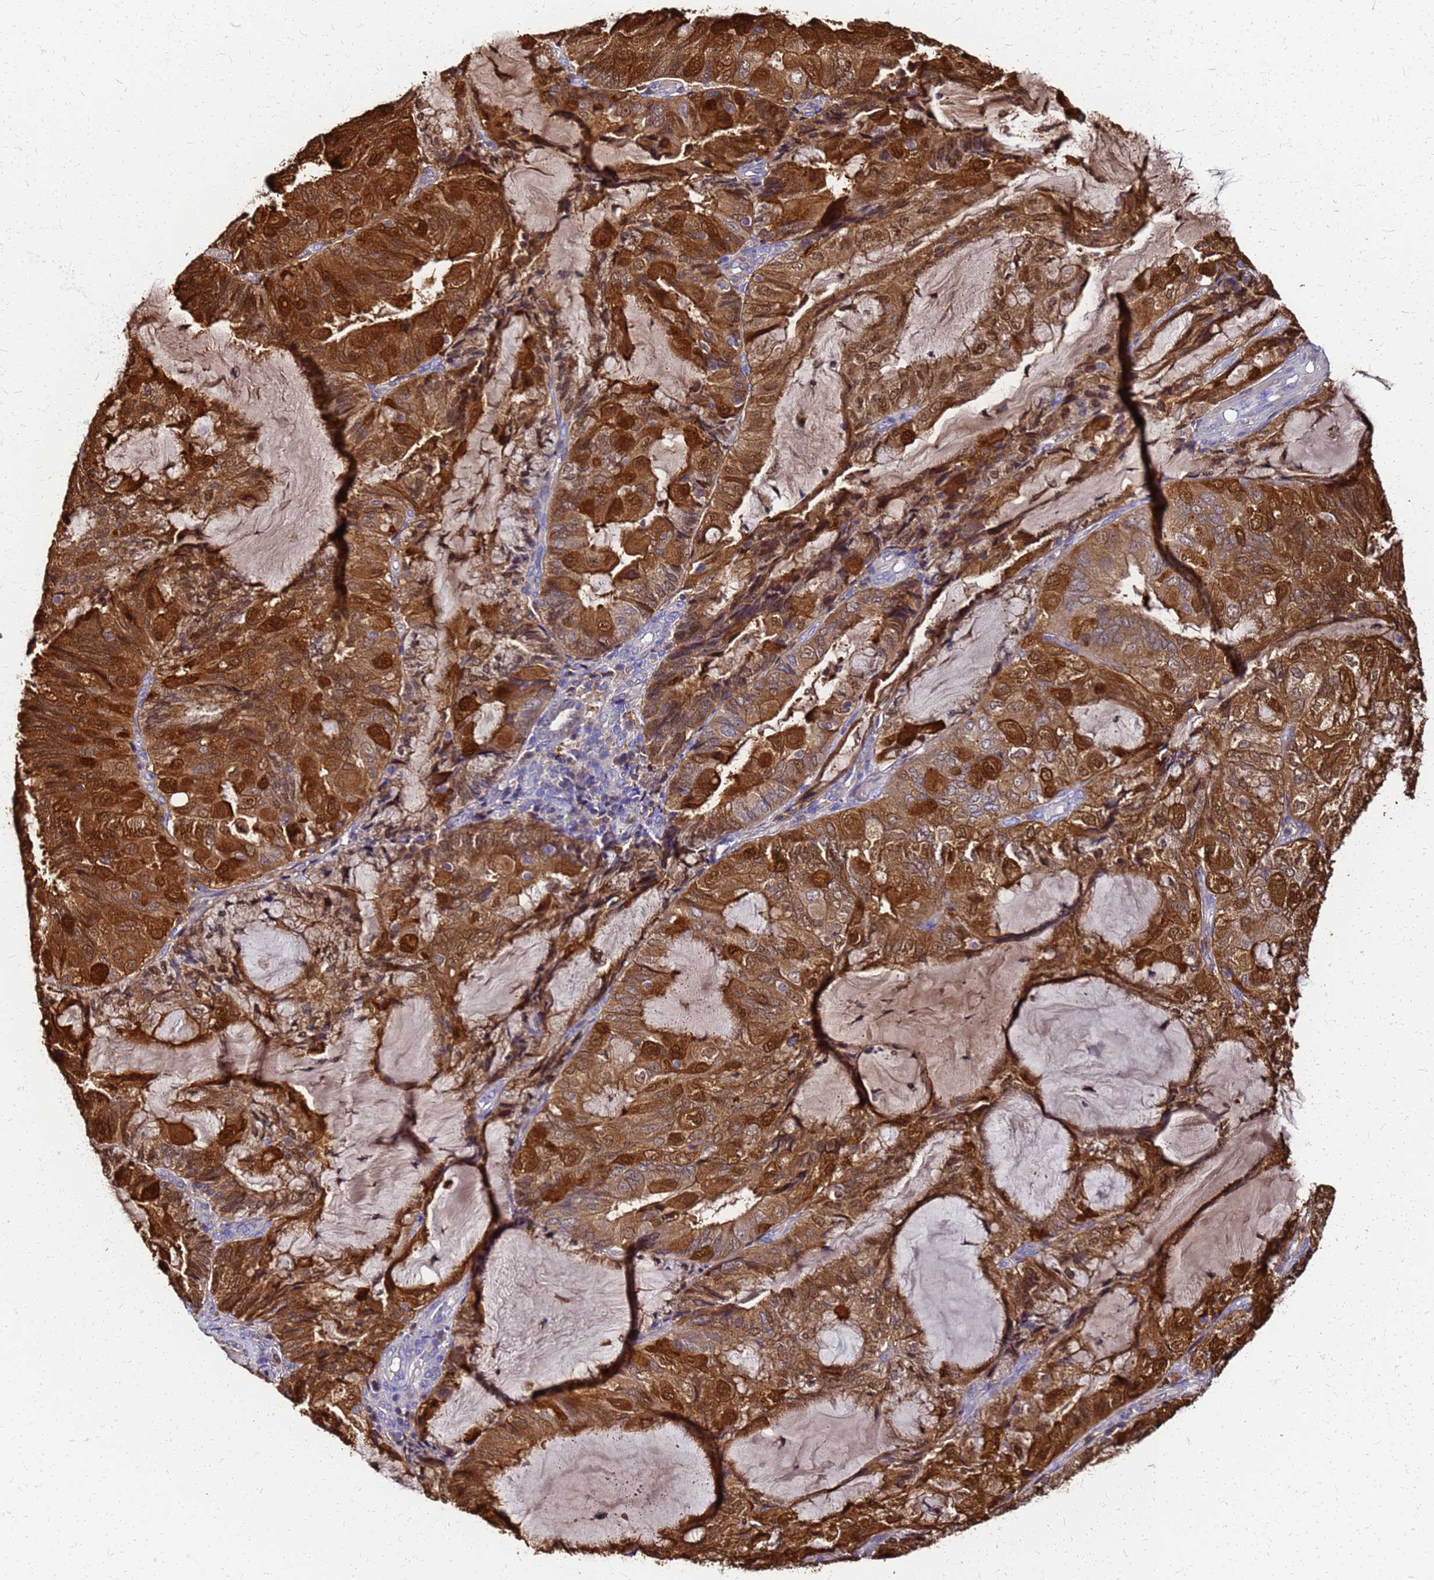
{"staining": {"intensity": "strong", "quantity": ">75%", "location": "cytoplasmic/membranous,nuclear"}, "tissue": "endometrial cancer", "cell_type": "Tumor cells", "image_type": "cancer", "snomed": [{"axis": "morphology", "description": "Adenocarcinoma, NOS"}, {"axis": "topography", "description": "Endometrium"}], "caption": "Immunohistochemistry (IHC) (DAB (3,3'-diaminobenzidine)) staining of endometrial cancer (adenocarcinoma) reveals strong cytoplasmic/membranous and nuclear protein positivity in approximately >75% of tumor cells.", "gene": "S100A11", "patient": {"sex": "female", "age": 81}}